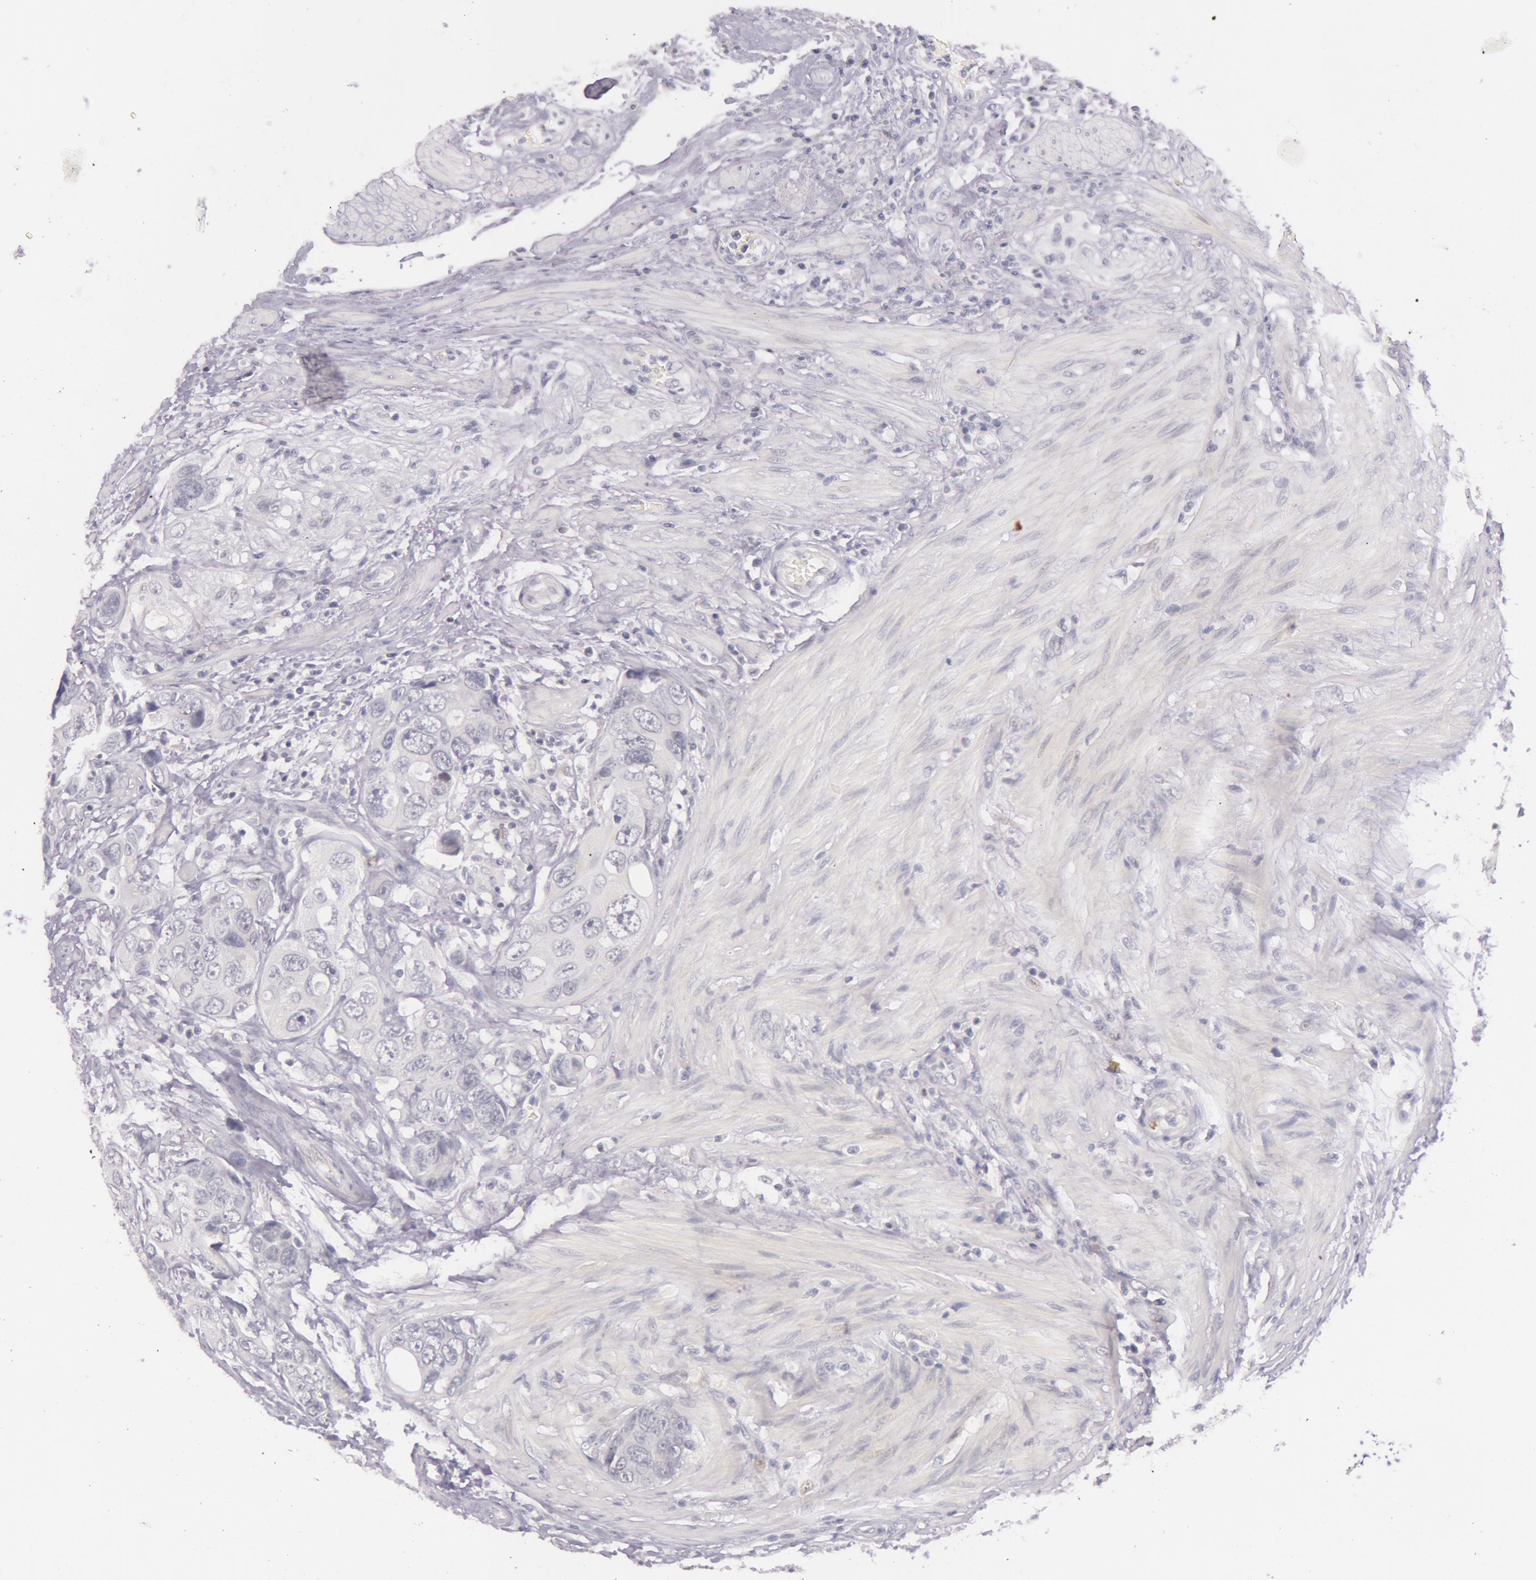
{"staining": {"intensity": "negative", "quantity": "none", "location": "none"}, "tissue": "colorectal cancer", "cell_type": "Tumor cells", "image_type": "cancer", "snomed": [{"axis": "morphology", "description": "Adenocarcinoma, NOS"}, {"axis": "topography", "description": "Rectum"}], "caption": "Tumor cells are negative for protein expression in human colorectal adenocarcinoma.", "gene": "RBMY1F", "patient": {"sex": "female", "age": 67}}